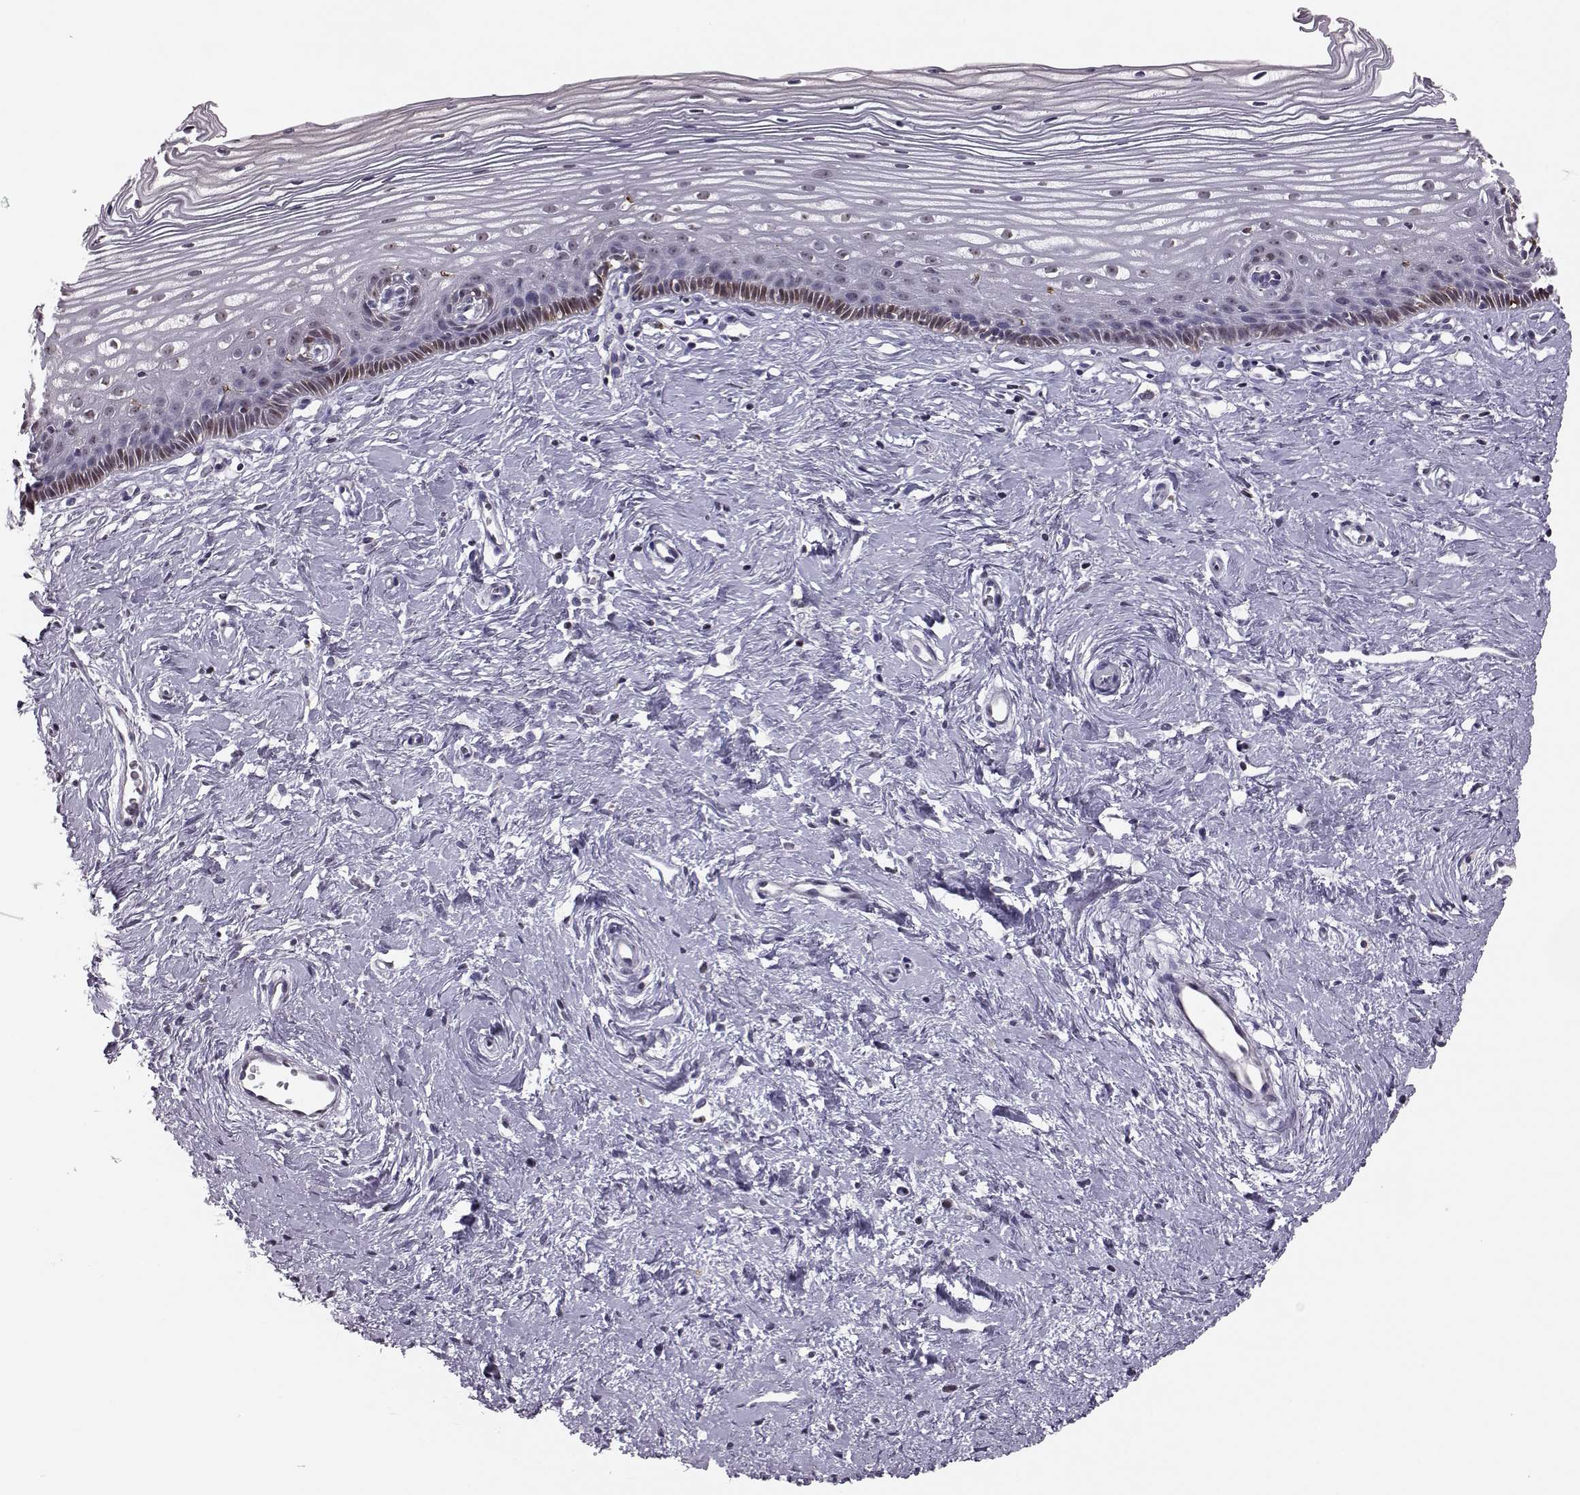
{"staining": {"intensity": "negative", "quantity": "none", "location": "none"}, "tissue": "cervix", "cell_type": "Glandular cells", "image_type": "normal", "snomed": [{"axis": "morphology", "description": "Normal tissue, NOS"}, {"axis": "topography", "description": "Cervix"}], "caption": "Immunohistochemistry of benign cervix shows no positivity in glandular cells. (DAB (3,3'-diaminobenzidine) immunohistochemistry with hematoxylin counter stain).", "gene": "ALDH3A1", "patient": {"sex": "female", "age": 40}}